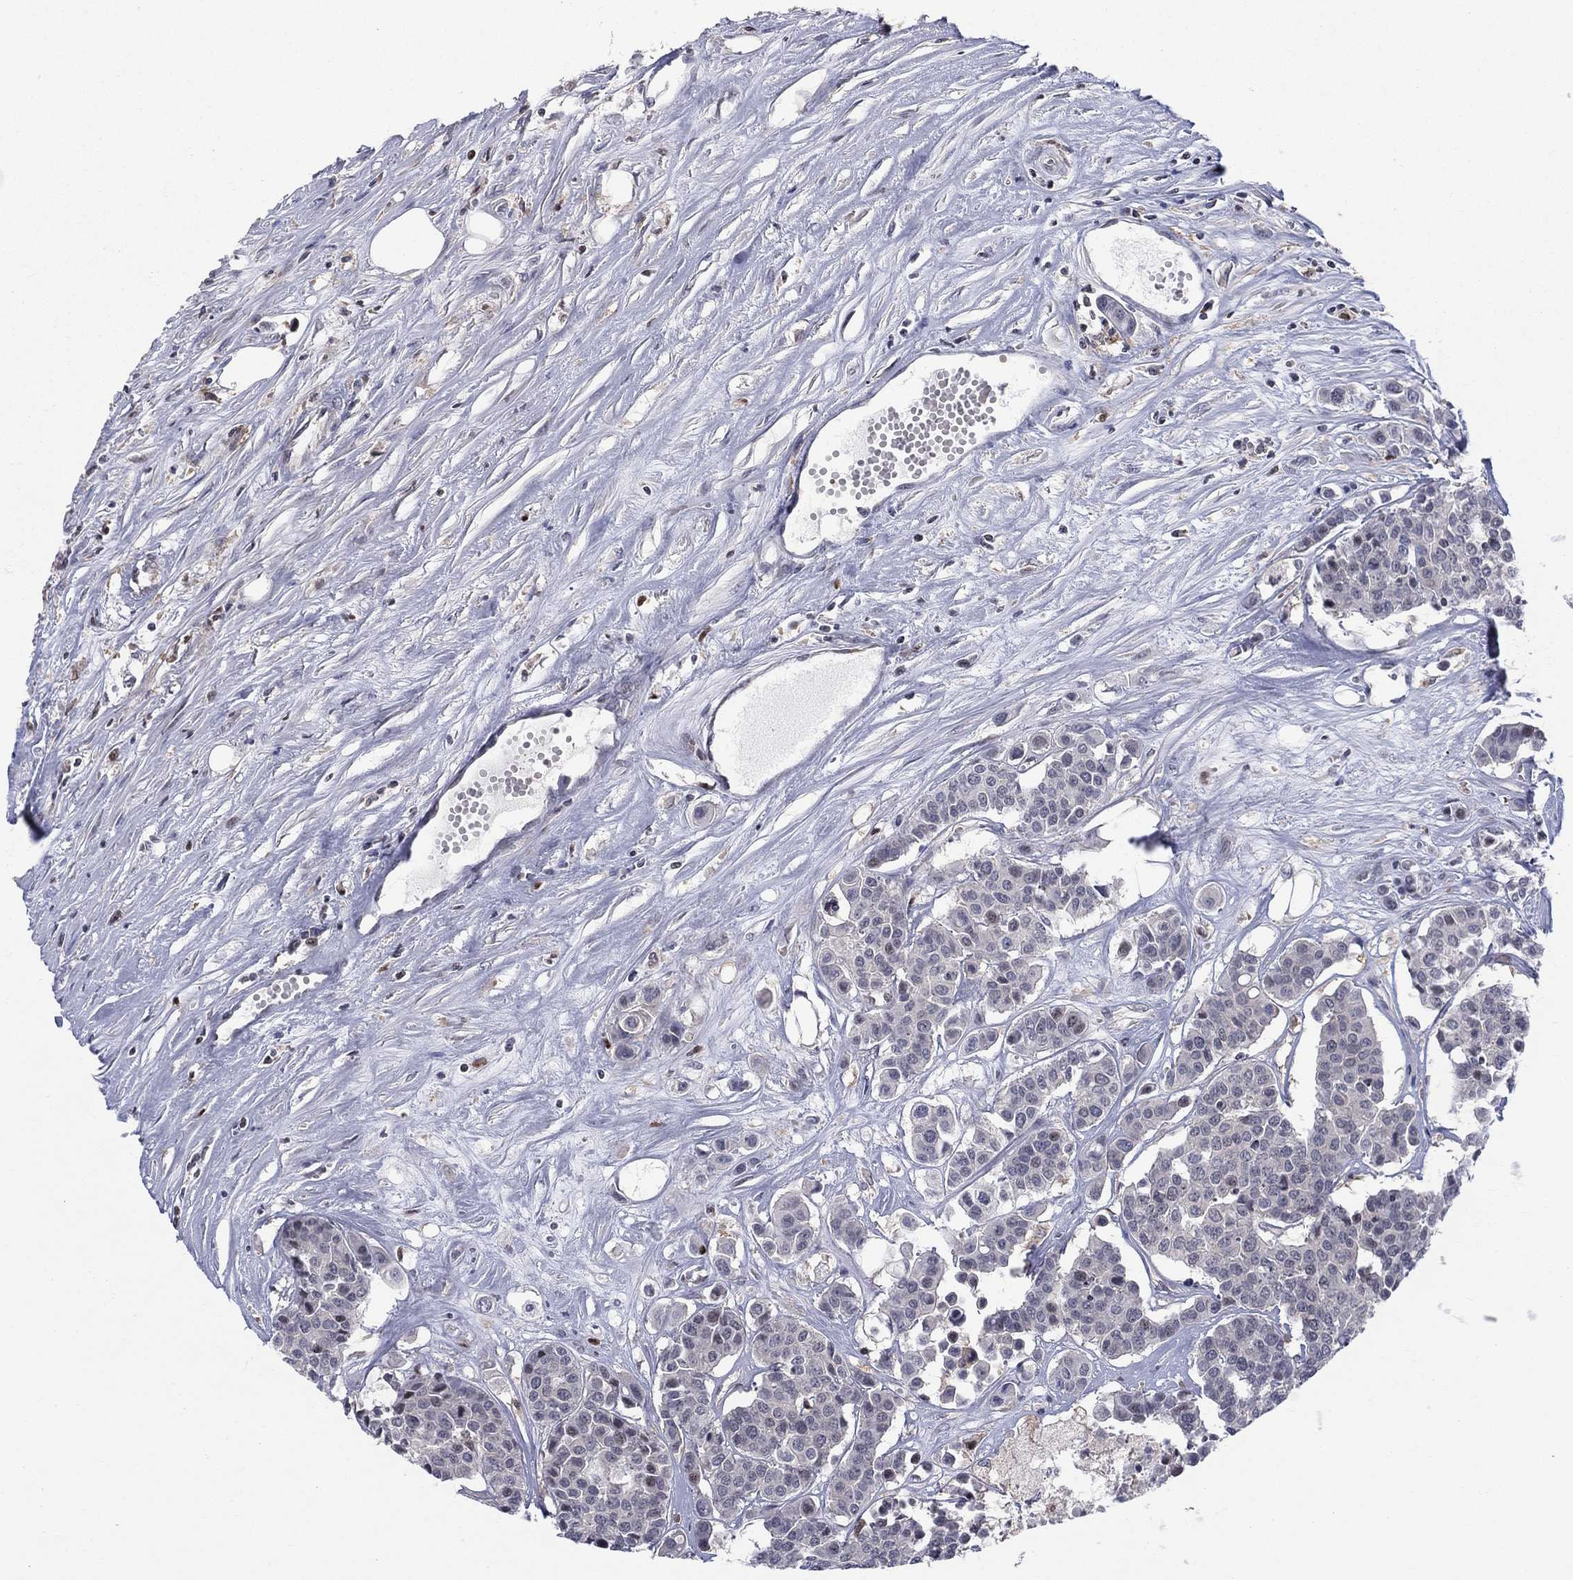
{"staining": {"intensity": "negative", "quantity": "none", "location": "none"}, "tissue": "carcinoid", "cell_type": "Tumor cells", "image_type": "cancer", "snomed": [{"axis": "morphology", "description": "Carcinoid, malignant, NOS"}, {"axis": "topography", "description": "Colon"}], "caption": "Histopathology image shows no protein expression in tumor cells of carcinoid (malignant) tissue.", "gene": "ZNHIT3", "patient": {"sex": "male", "age": 81}}